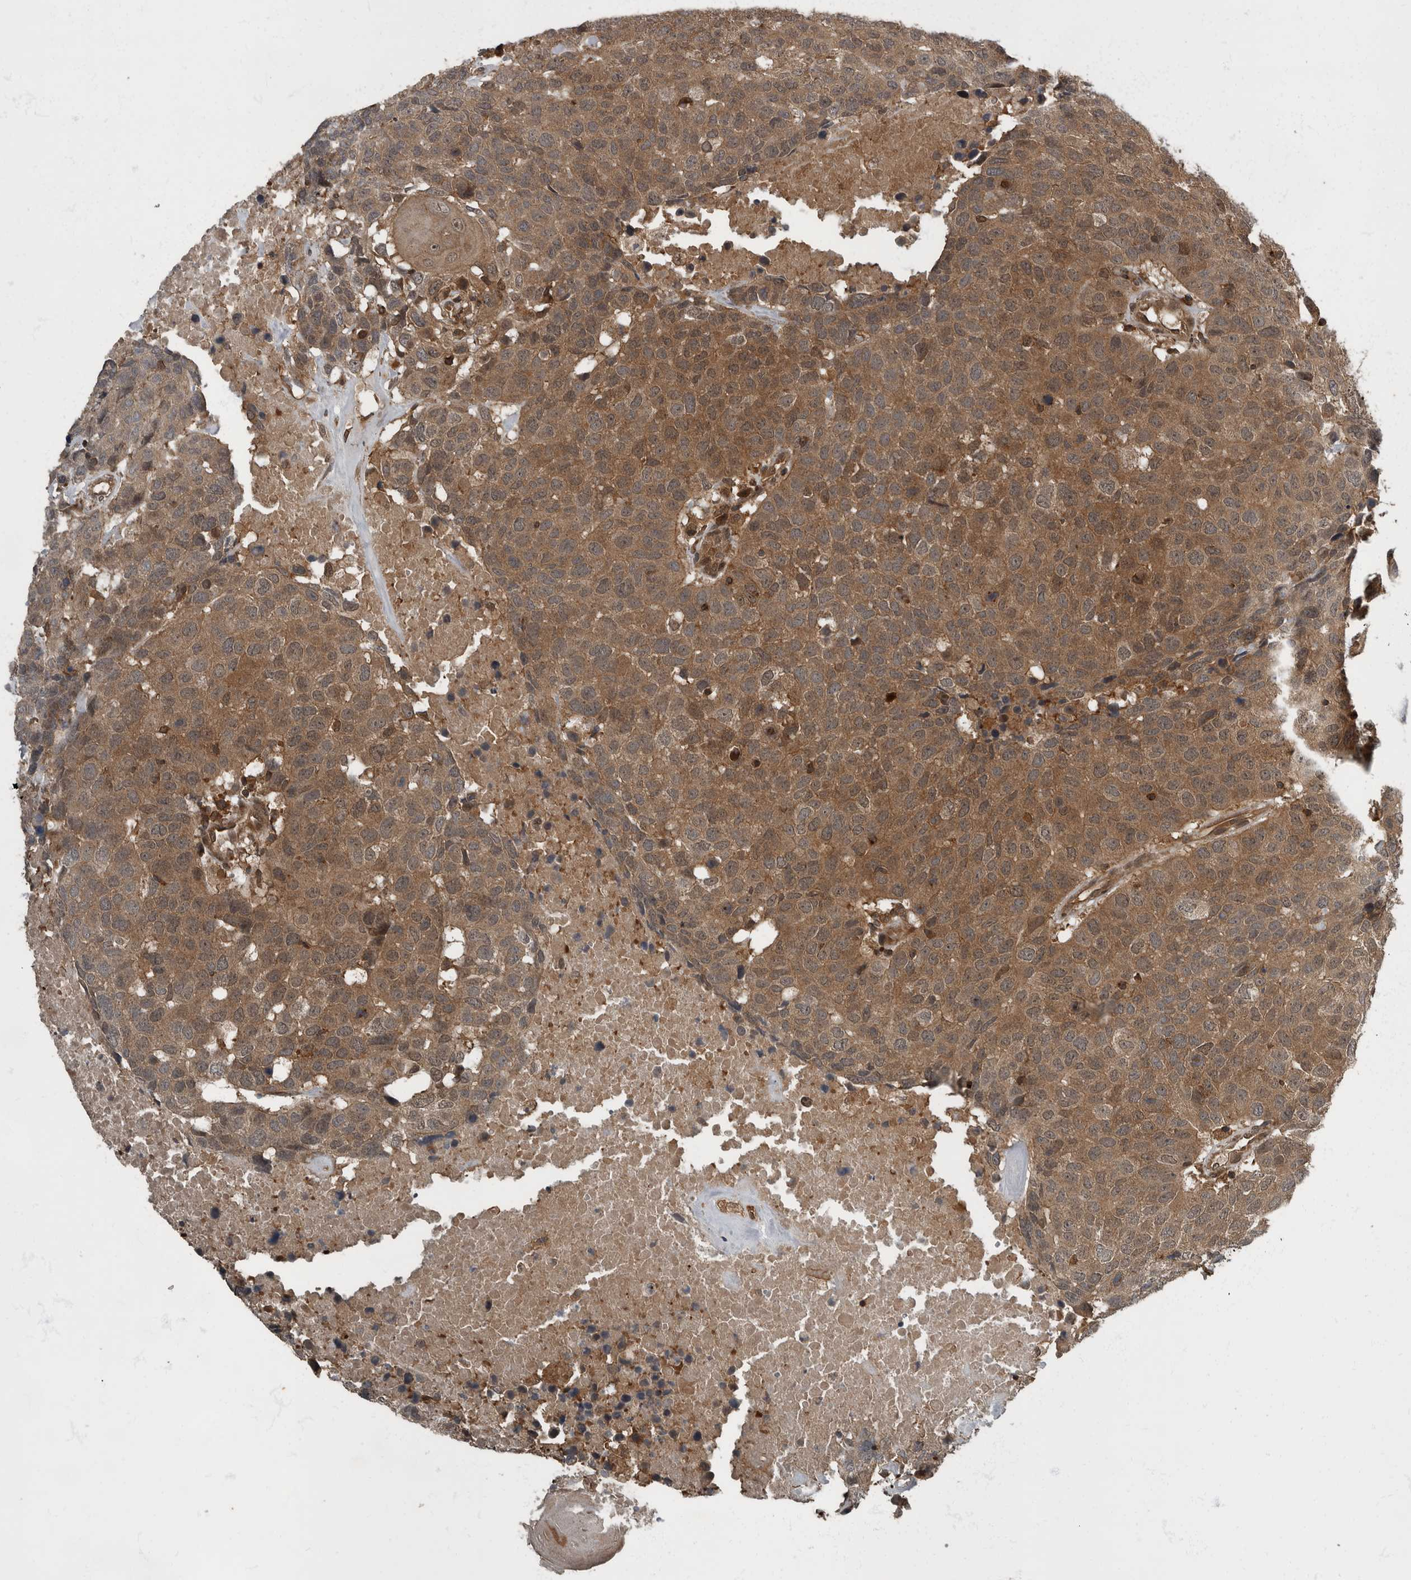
{"staining": {"intensity": "moderate", "quantity": ">75%", "location": "cytoplasmic/membranous"}, "tissue": "head and neck cancer", "cell_type": "Tumor cells", "image_type": "cancer", "snomed": [{"axis": "morphology", "description": "Squamous cell carcinoma, NOS"}, {"axis": "topography", "description": "Head-Neck"}], "caption": "Immunohistochemistry (IHC) micrograph of human head and neck squamous cell carcinoma stained for a protein (brown), which shows medium levels of moderate cytoplasmic/membranous positivity in approximately >75% of tumor cells.", "gene": "RABGGTB", "patient": {"sex": "male", "age": 66}}